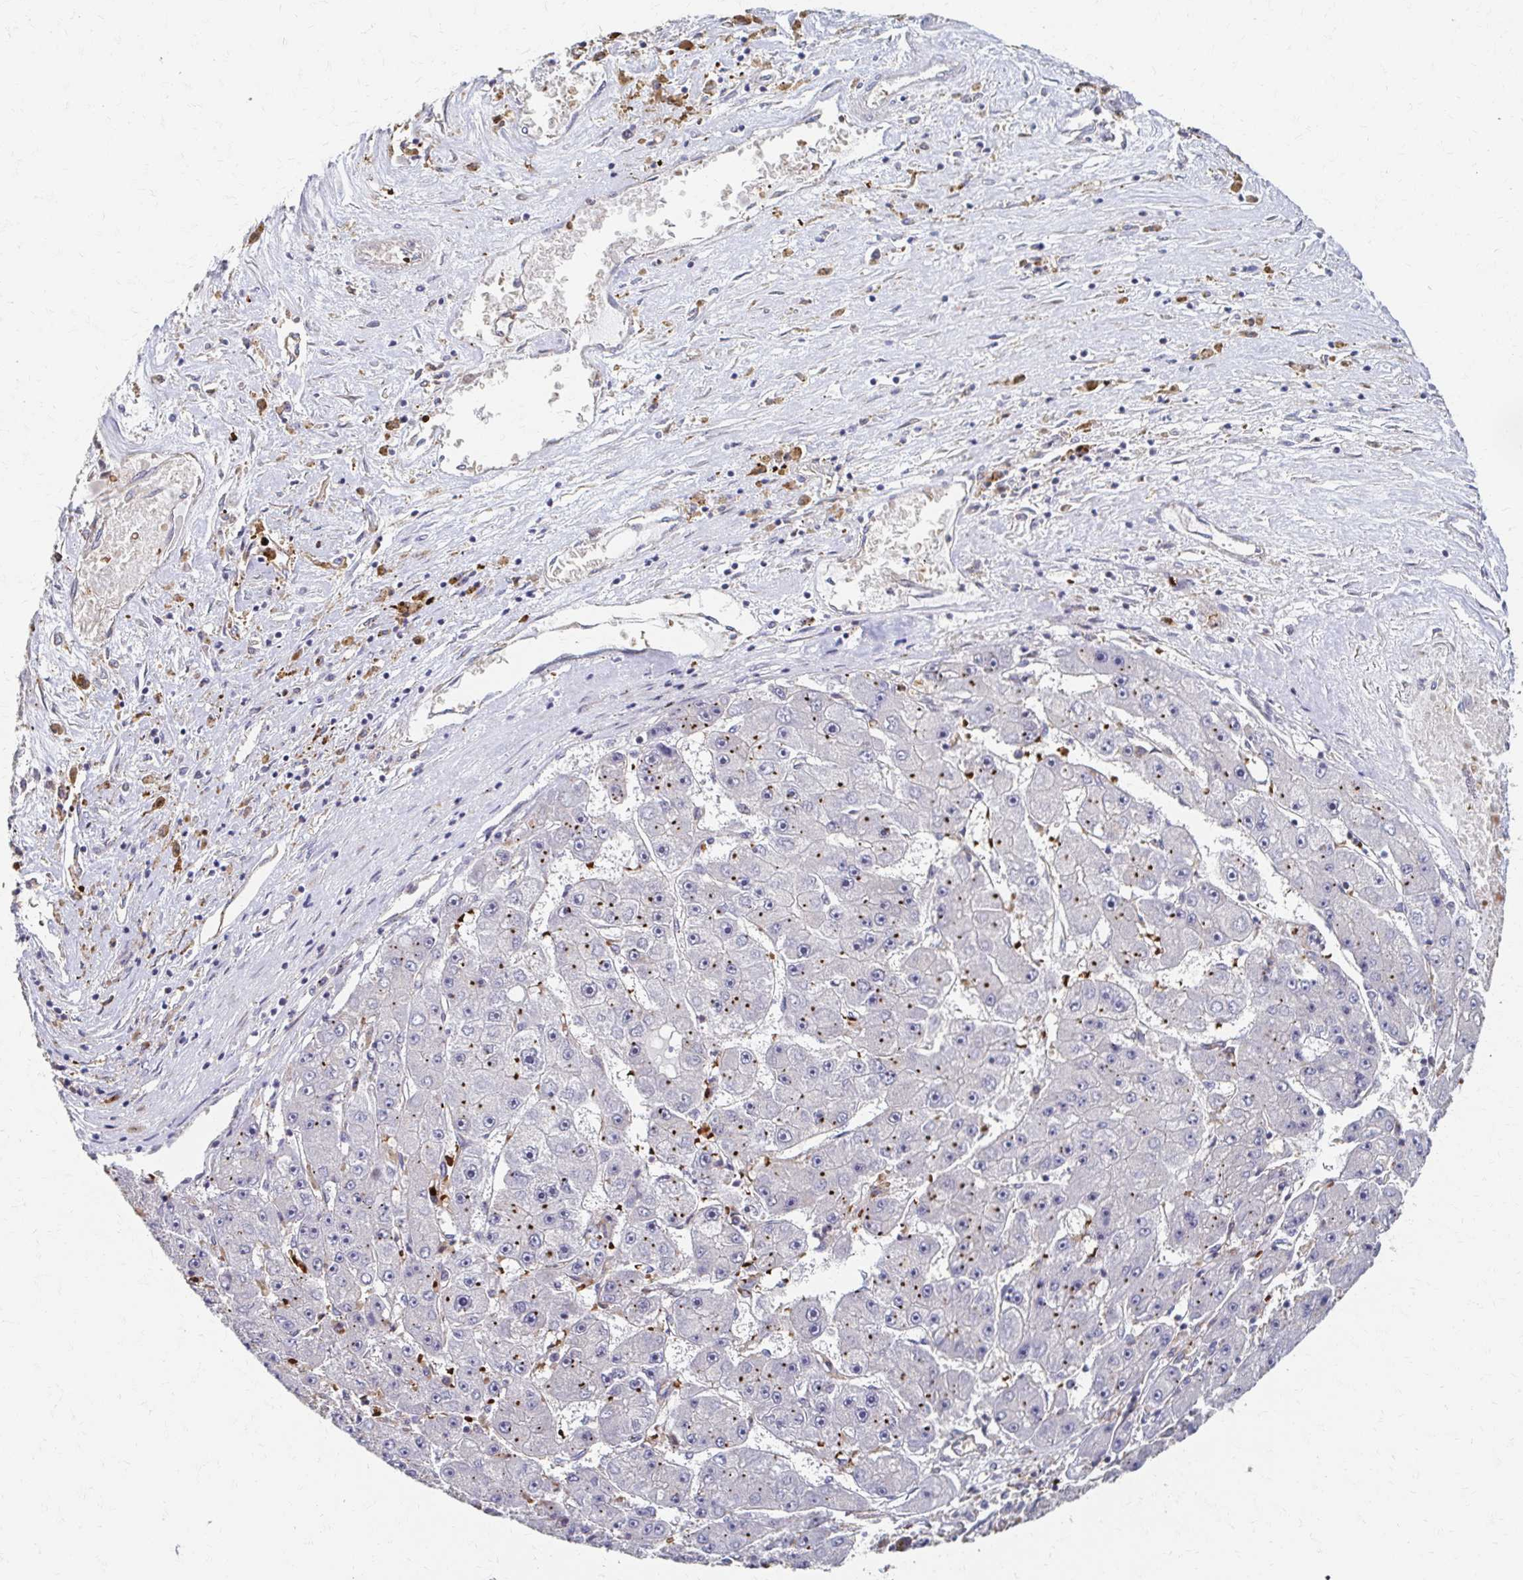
{"staining": {"intensity": "negative", "quantity": "none", "location": "none"}, "tissue": "liver cancer", "cell_type": "Tumor cells", "image_type": "cancer", "snomed": [{"axis": "morphology", "description": "Carcinoma, Hepatocellular, NOS"}, {"axis": "topography", "description": "Liver"}], "caption": "Liver cancer (hepatocellular carcinoma) was stained to show a protein in brown. There is no significant expression in tumor cells.", "gene": "SKA2", "patient": {"sex": "female", "age": 61}}